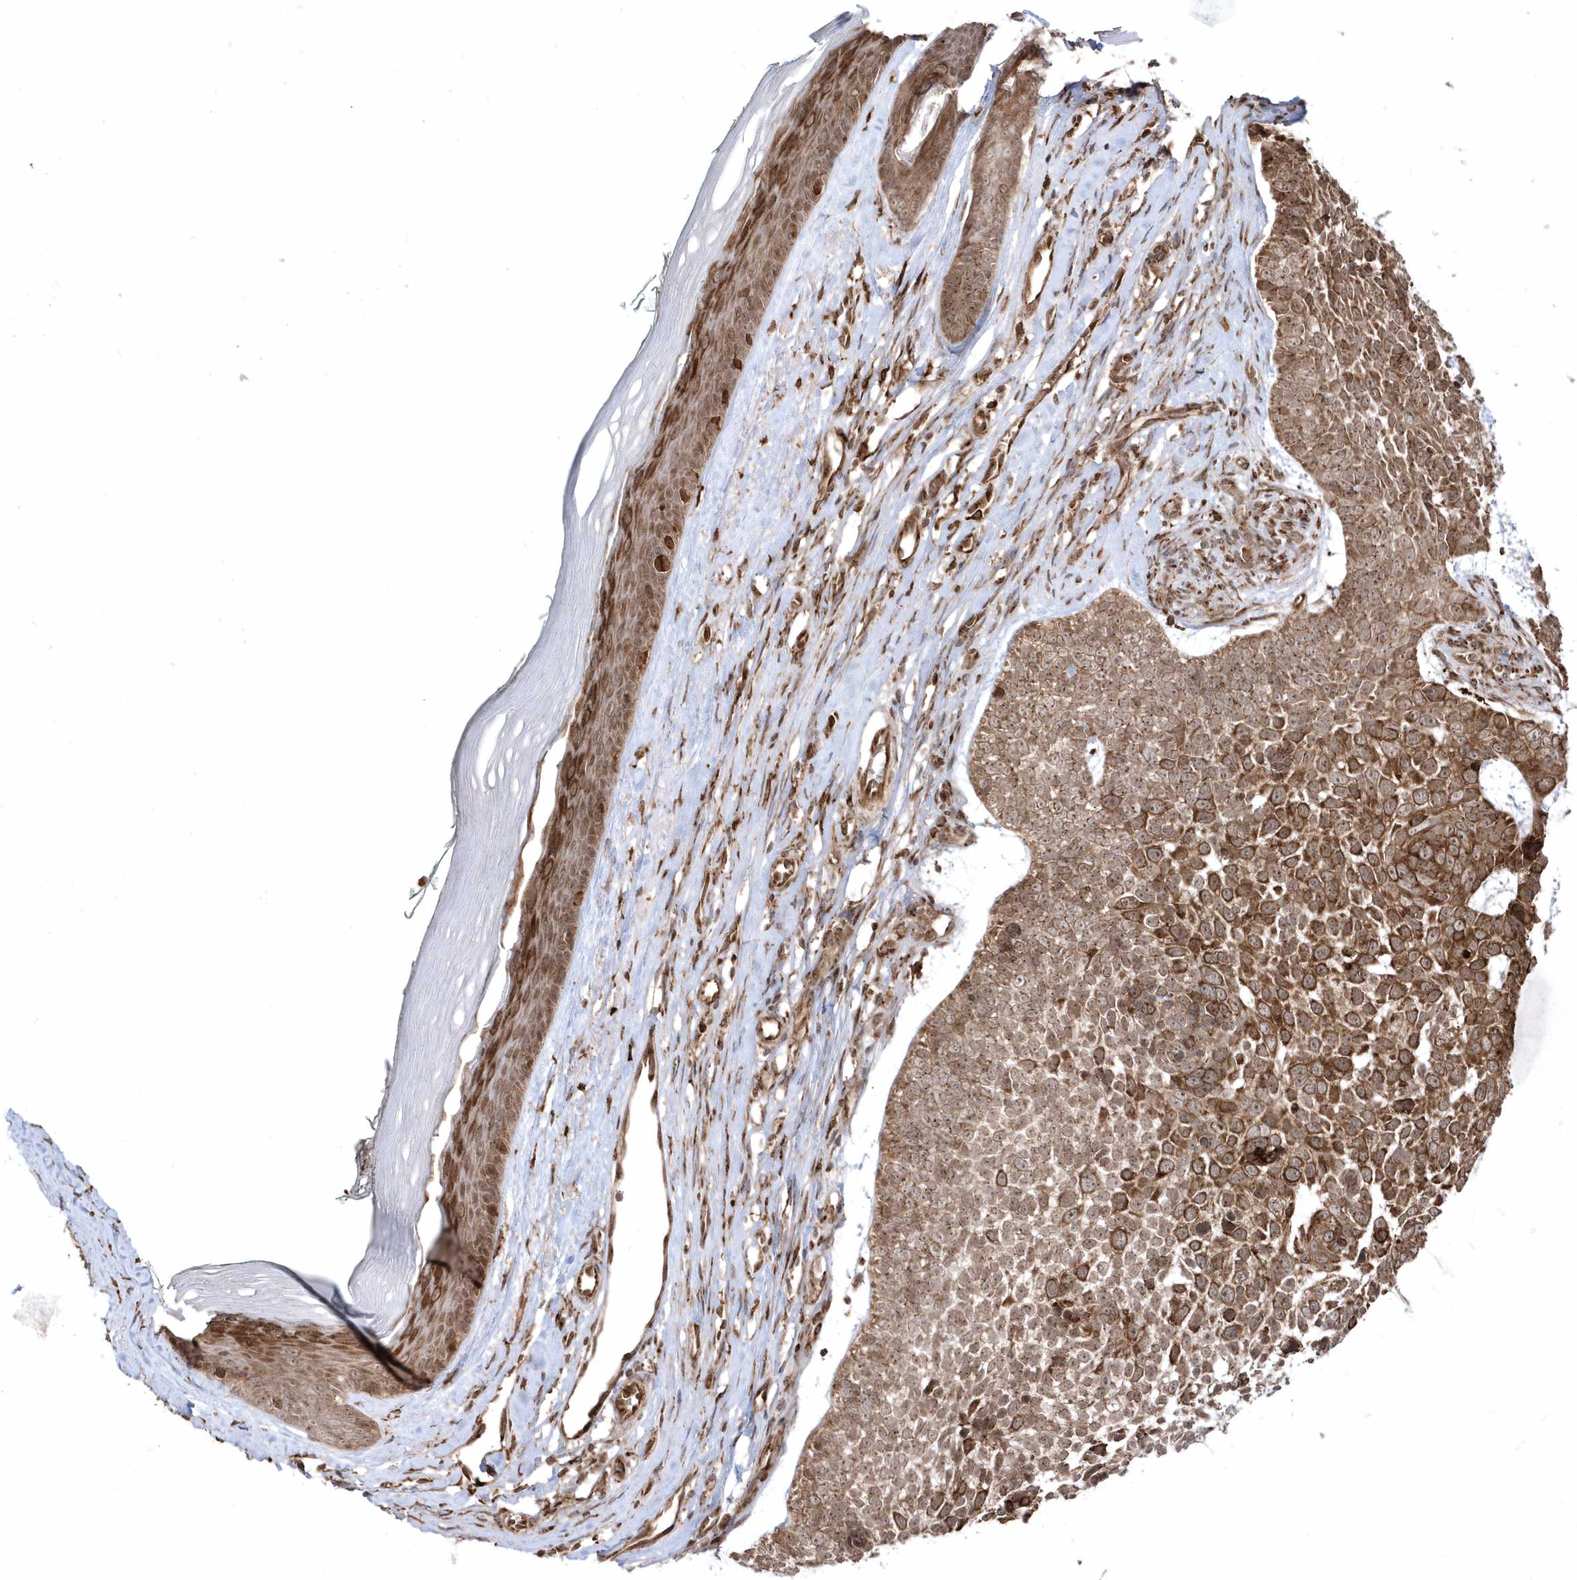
{"staining": {"intensity": "moderate", "quantity": ">75%", "location": "cytoplasmic/membranous,nuclear"}, "tissue": "skin cancer", "cell_type": "Tumor cells", "image_type": "cancer", "snomed": [{"axis": "morphology", "description": "Basal cell carcinoma"}, {"axis": "topography", "description": "Skin"}], "caption": "Moderate cytoplasmic/membranous and nuclear protein expression is appreciated in approximately >75% of tumor cells in skin cancer.", "gene": "EPC2", "patient": {"sex": "female", "age": 81}}